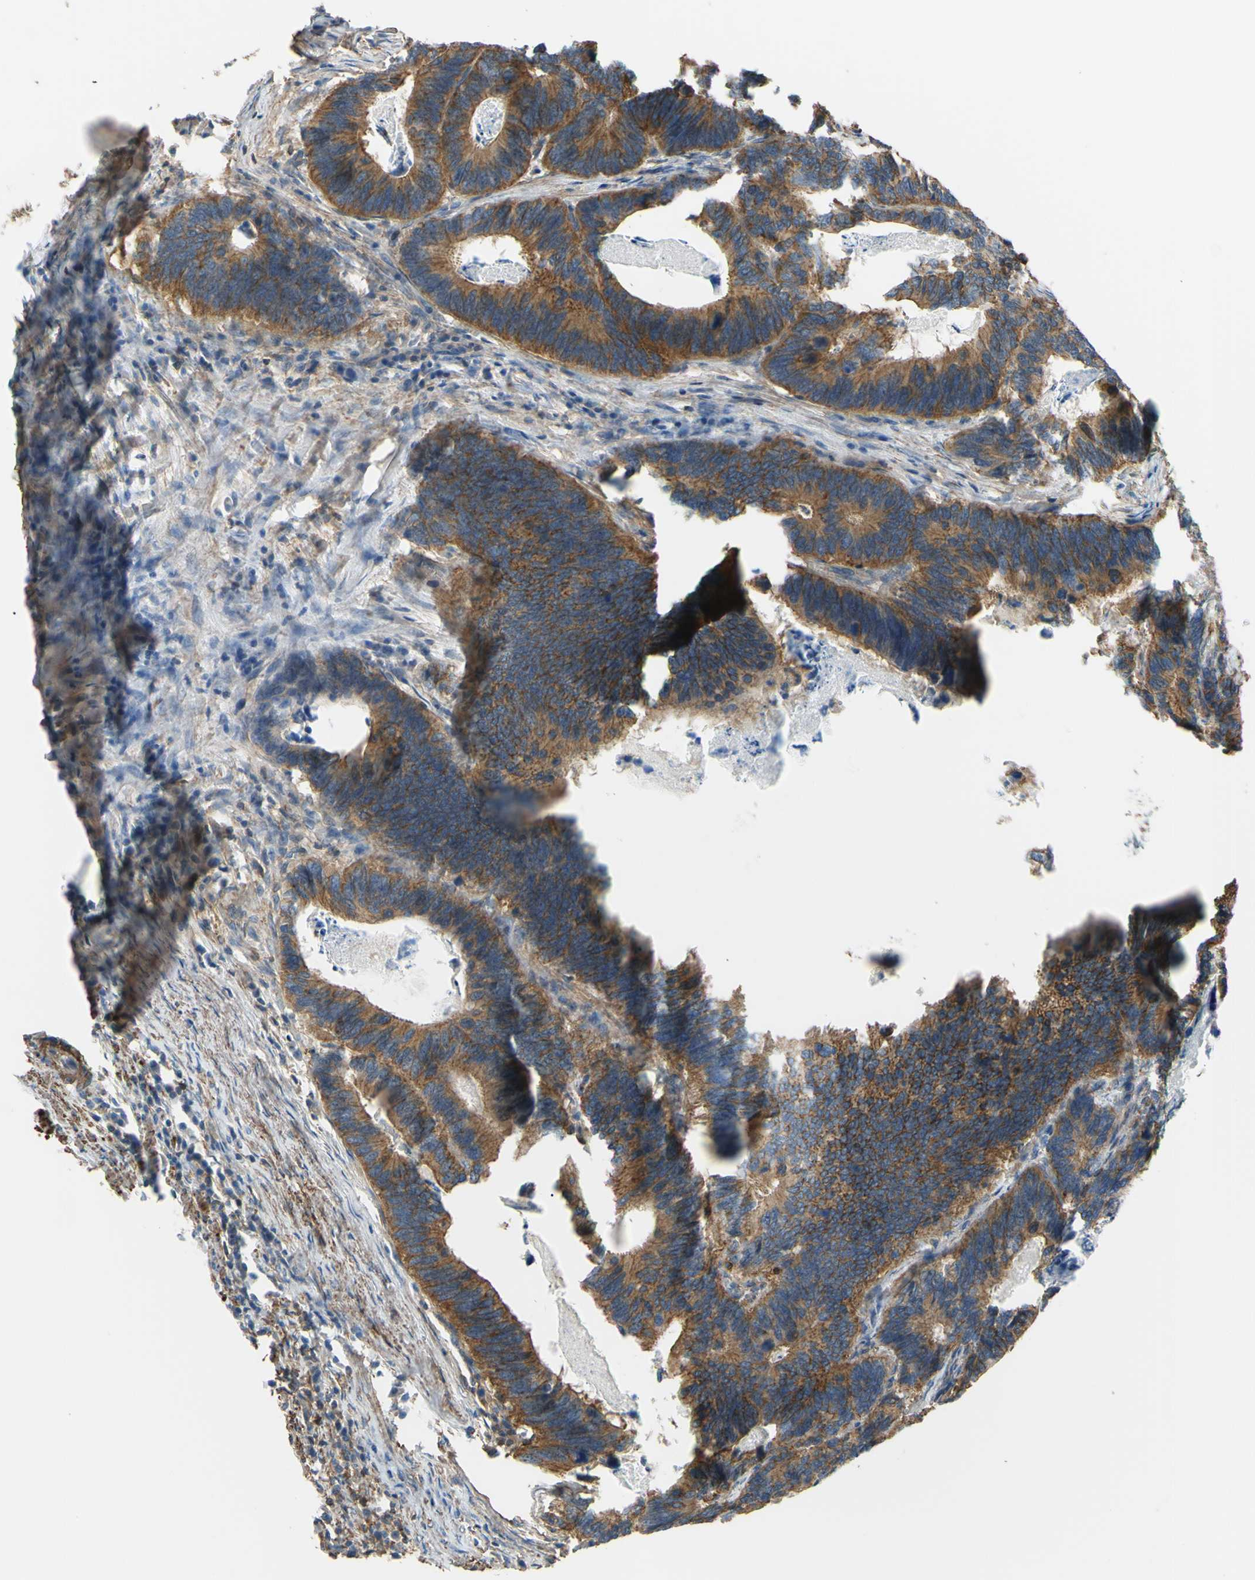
{"staining": {"intensity": "moderate", "quantity": ">75%", "location": "cytoplasmic/membranous"}, "tissue": "colorectal cancer", "cell_type": "Tumor cells", "image_type": "cancer", "snomed": [{"axis": "morphology", "description": "Adenocarcinoma, NOS"}, {"axis": "topography", "description": "Colon"}], "caption": "Colorectal cancer tissue demonstrates moderate cytoplasmic/membranous staining in approximately >75% of tumor cells", "gene": "ADD3", "patient": {"sex": "male", "age": 72}}